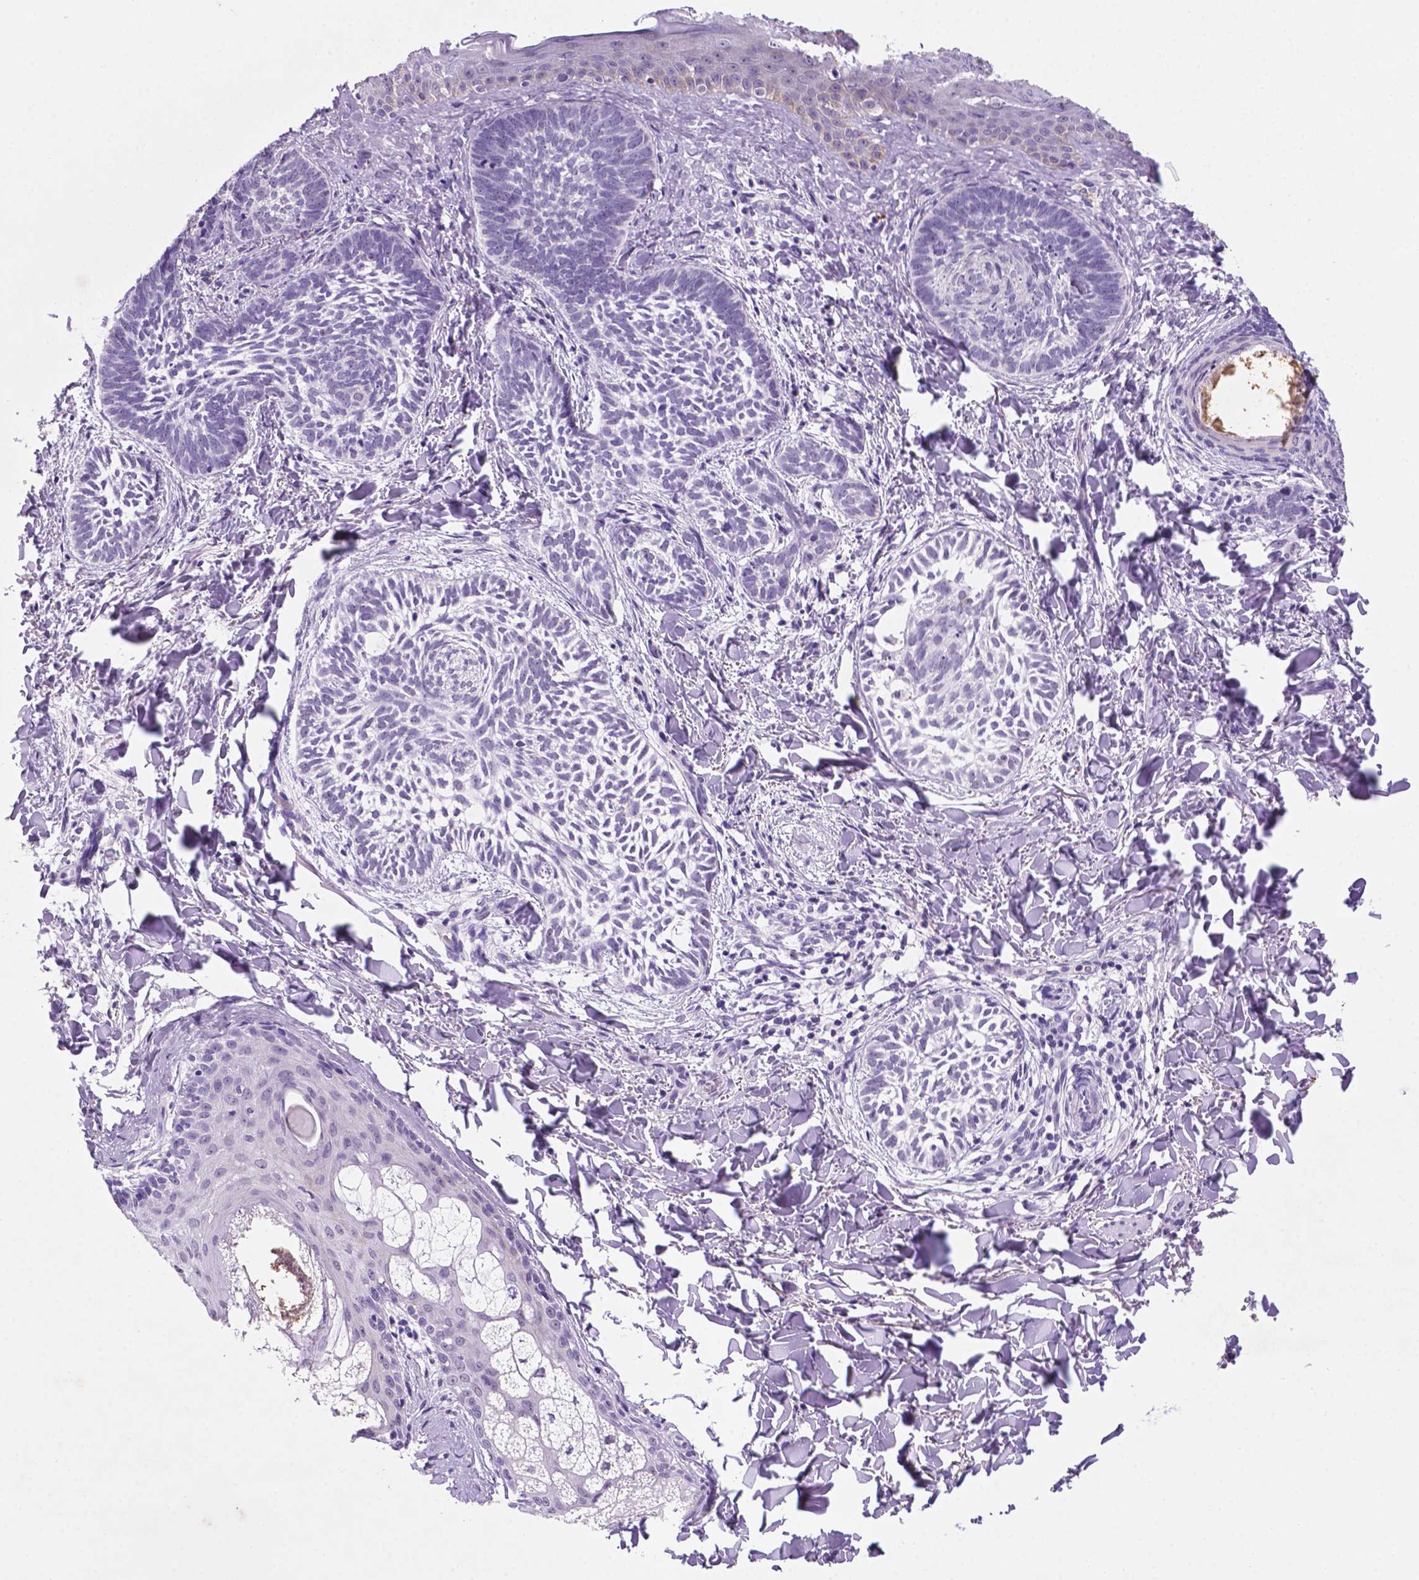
{"staining": {"intensity": "negative", "quantity": "none", "location": "none"}, "tissue": "skin cancer", "cell_type": "Tumor cells", "image_type": "cancer", "snomed": [{"axis": "morphology", "description": "Normal tissue, NOS"}, {"axis": "morphology", "description": "Basal cell carcinoma"}, {"axis": "topography", "description": "Skin"}], "caption": "A photomicrograph of human skin basal cell carcinoma is negative for staining in tumor cells.", "gene": "C18orf21", "patient": {"sex": "male", "age": 46}}